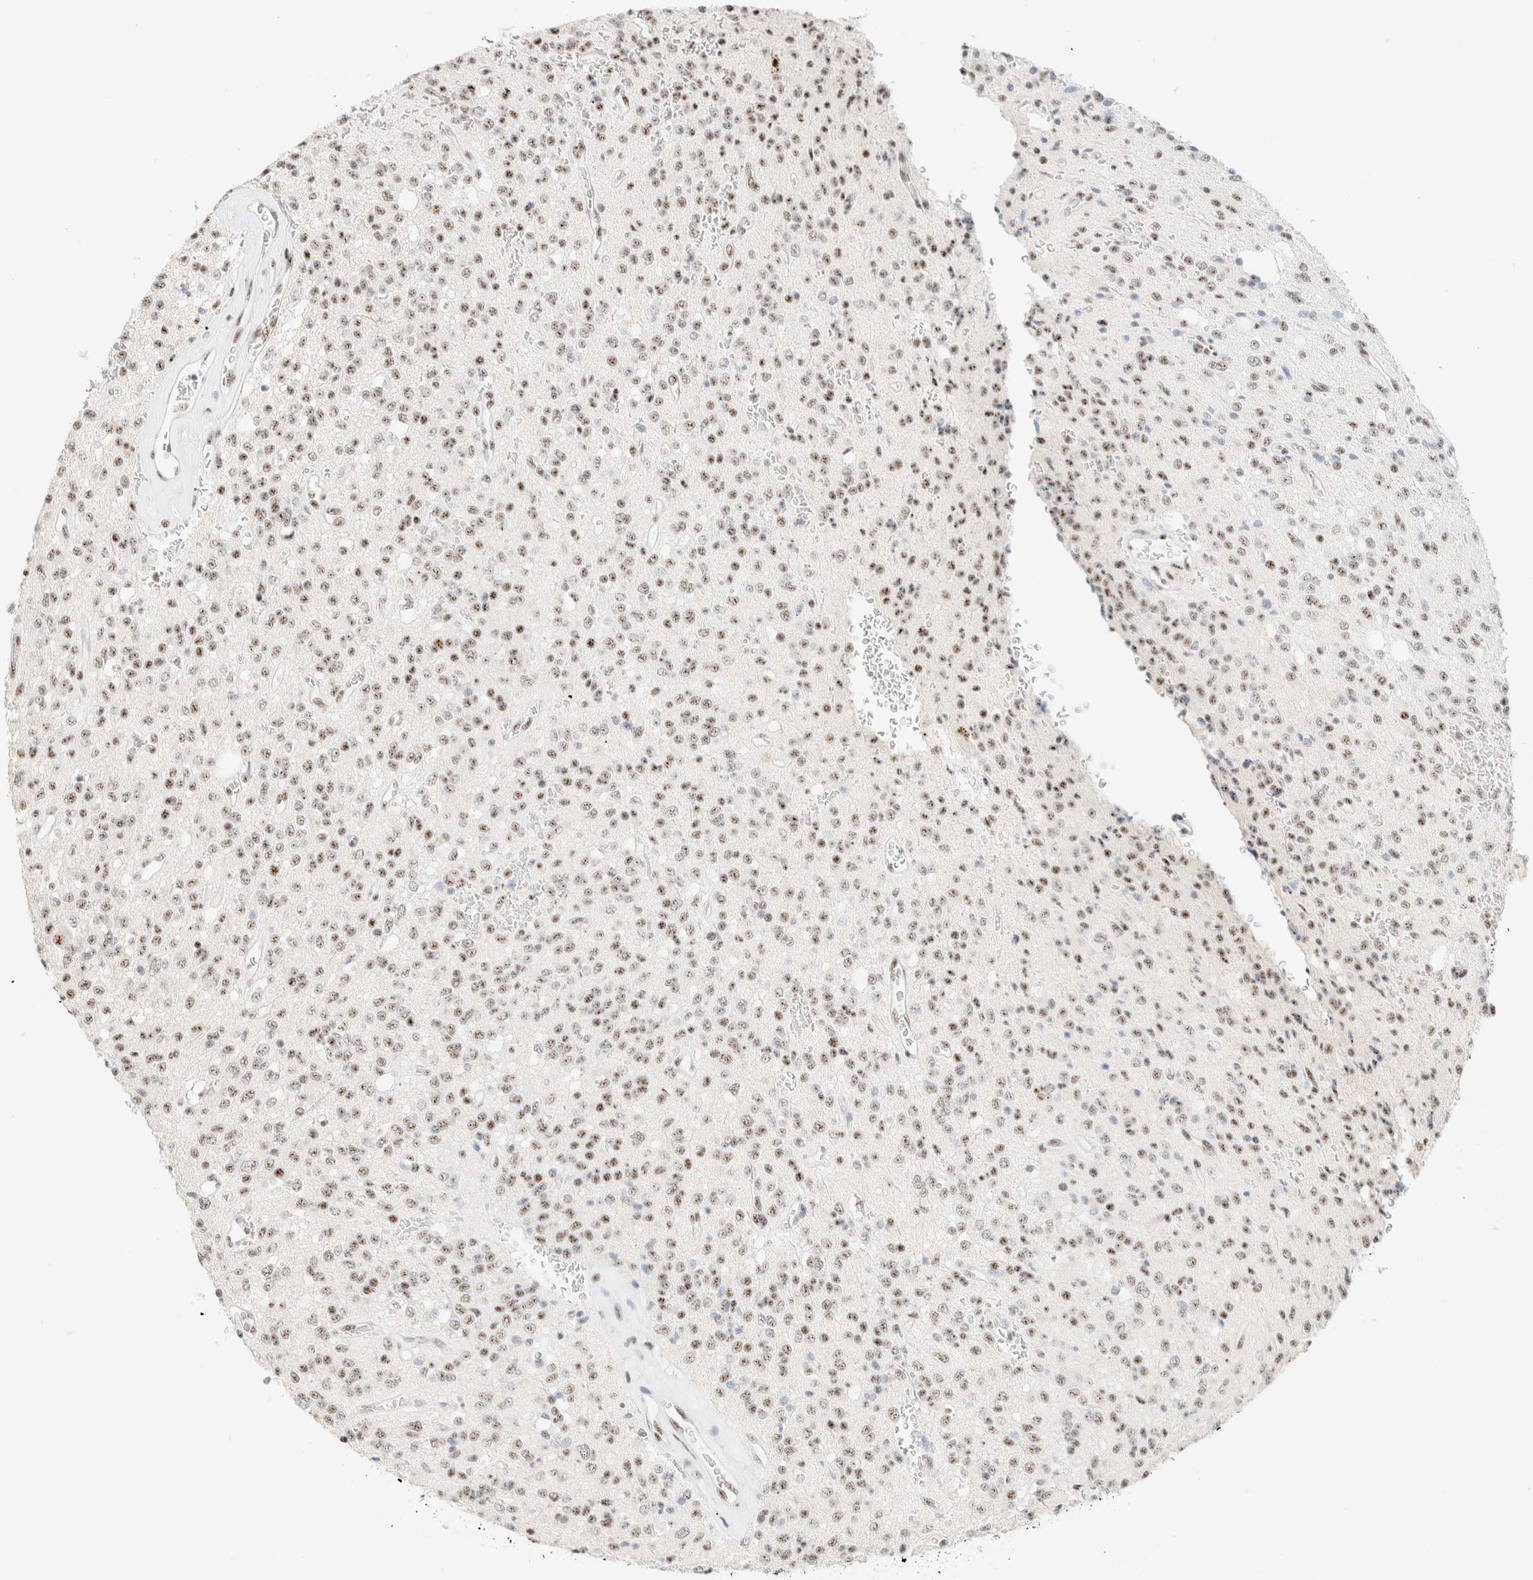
{"staining": {"intensity": "weak", "quantity": ">75%", "location": "nuclear"}, "tissue": "glioma", "cell_type": "Tumor cells", "image_type": "cancer", "snomed": [{"axis": "morphology", "description": "Glioma, malignant, High grade"}, {"axis": "topography", "description": "Brain"}], "caption": "A high-resolution micrograph shows immunohistochemistry staining of glioma, which shows weak nuclear expression in about >75% of tumor cells.", "gene": "SON", "patient": {"sex": "male", "age": 34}}